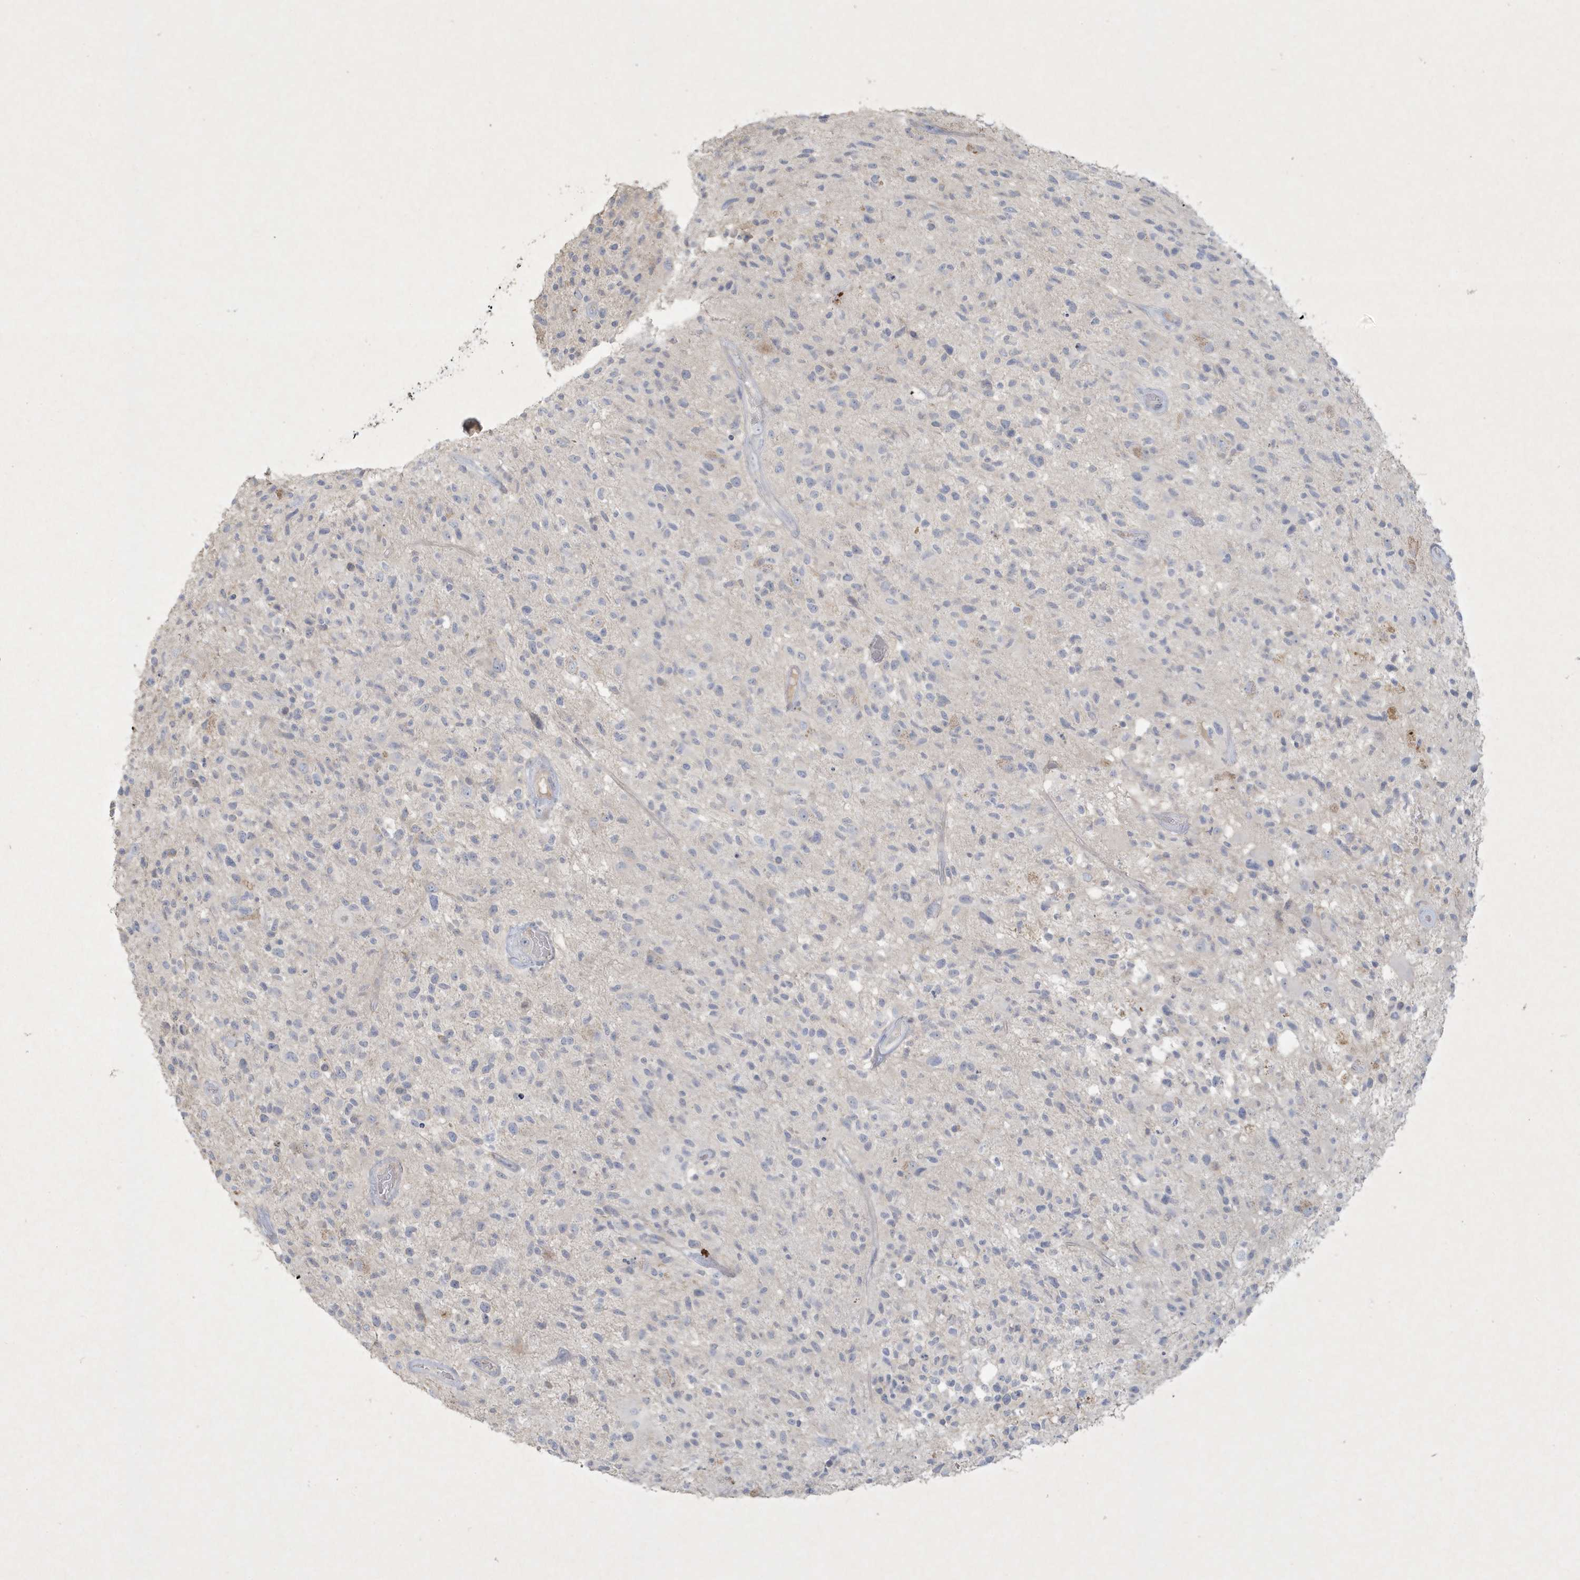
{"staining": {"intensity": "negative", "quantity": "none", "location": "none"}, "tissue": "glioma", "cell_type": "Tumor cells", "image_type": "cancer", "snomed": [{"axis": "morphology", "description": "Glioma, malignant, High grade"}, {"axis": "morphology", "description": "Glioblastoma, NOS"}, {"axis": "topography", "description": "Brain"}], "caption": "Immunohistochemical staining of human malignant glioma (high-grade) reveals no significant staining in tumor cells.", "gene": "CCDC24", "patient": {"sex": "male", "age": 60}}